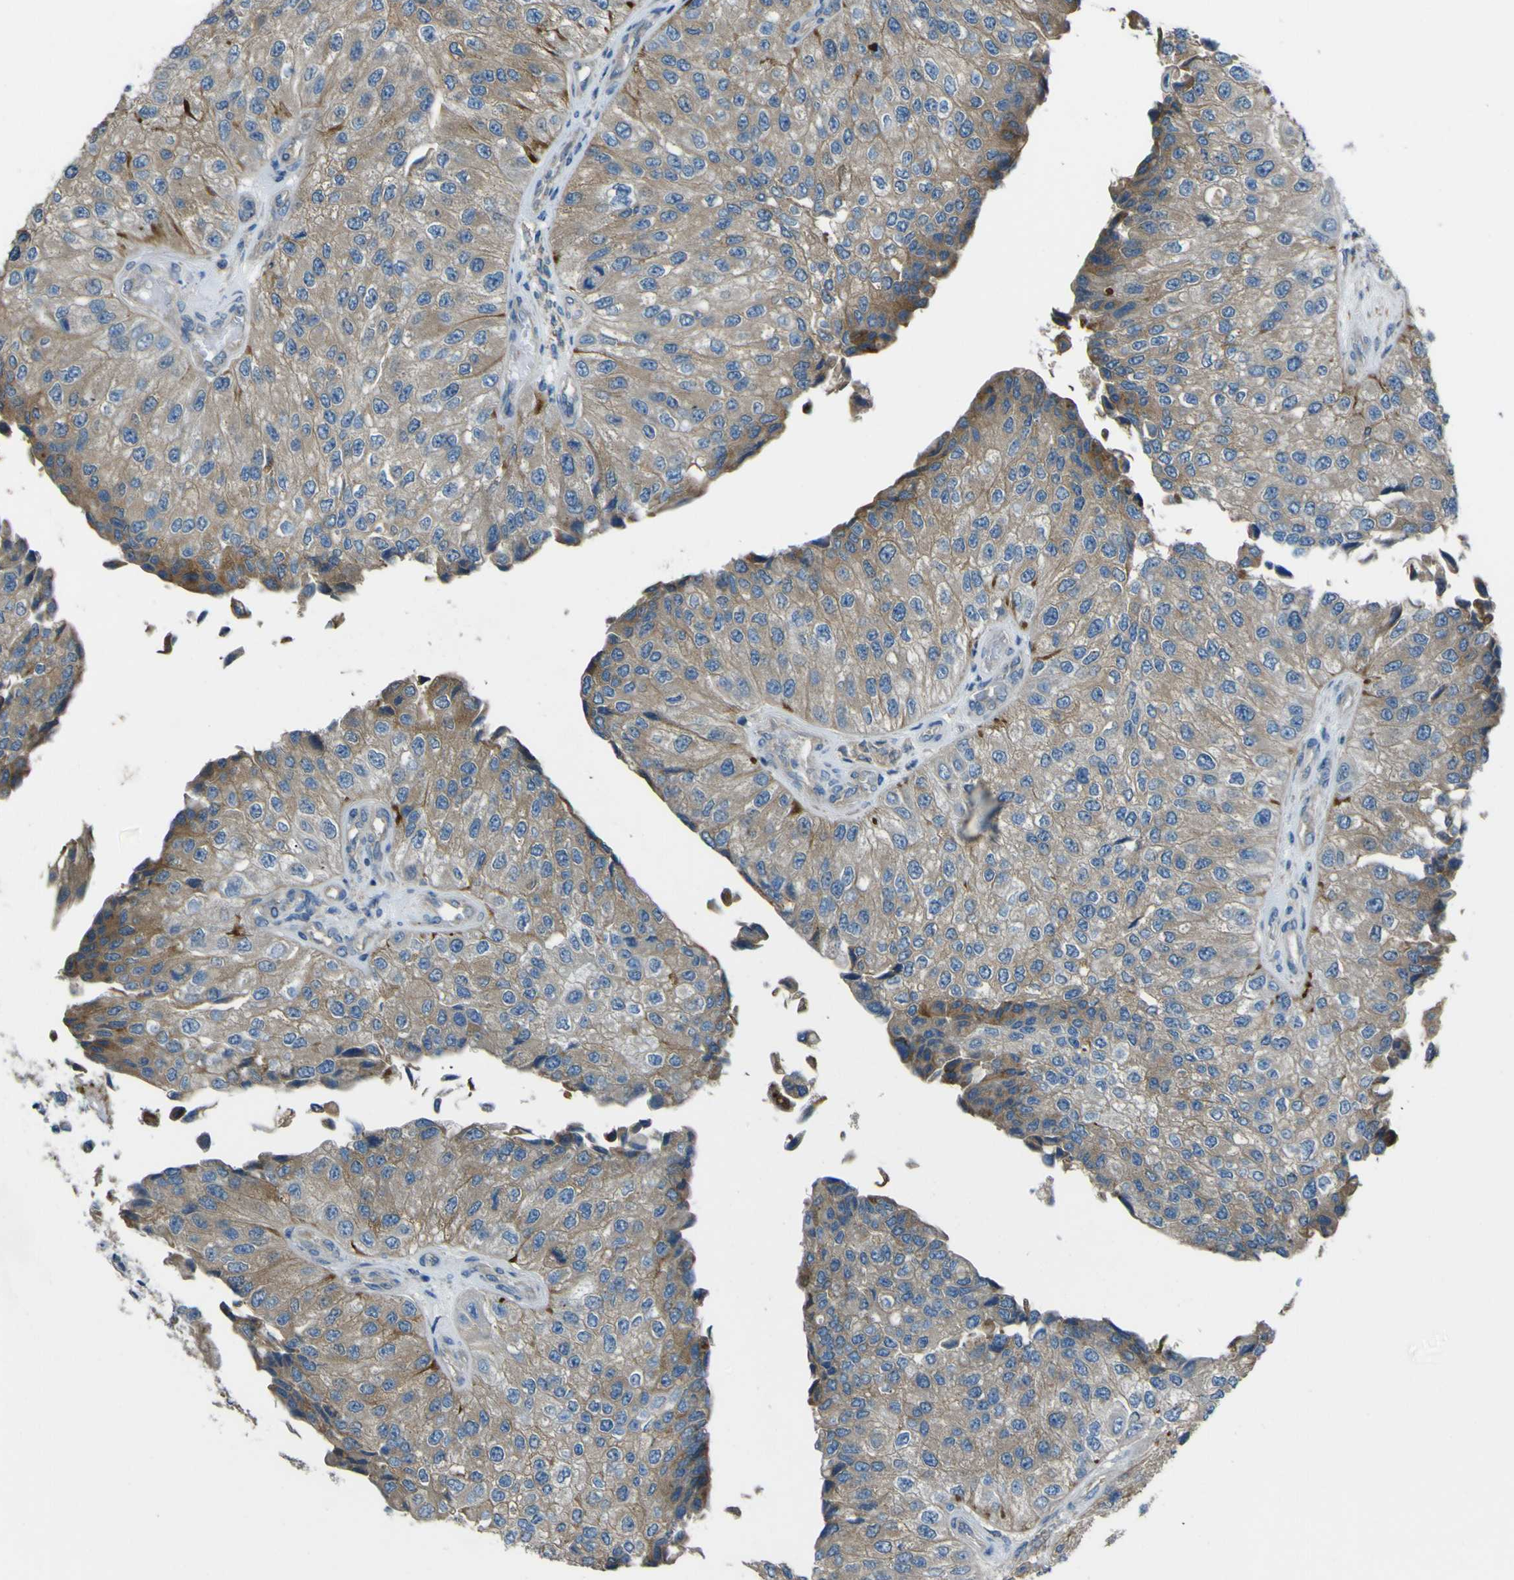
{"staining": {"intensity": "moderate", "quantity": ">75%", "location": "cytoplasmic/membranous"}, "tissue": "urothelial cancer", "cell_type": "Tumor cells", "image_type": "cancer", "snomed": [{"axis": "morphology", "description": "Urothelial carcinoma, High grade"}, {"axis": "topography", "description": "Kidney"}, {"axis": "topography", "description": "Urinary bladder"}], "caption": "Tumor cells show moderate cytoplasmic/membranous staining in about >75% of cells in urothelial cancer.", "gene": "NAALADL2", "patient": {"sex": "male", "age": 77}}